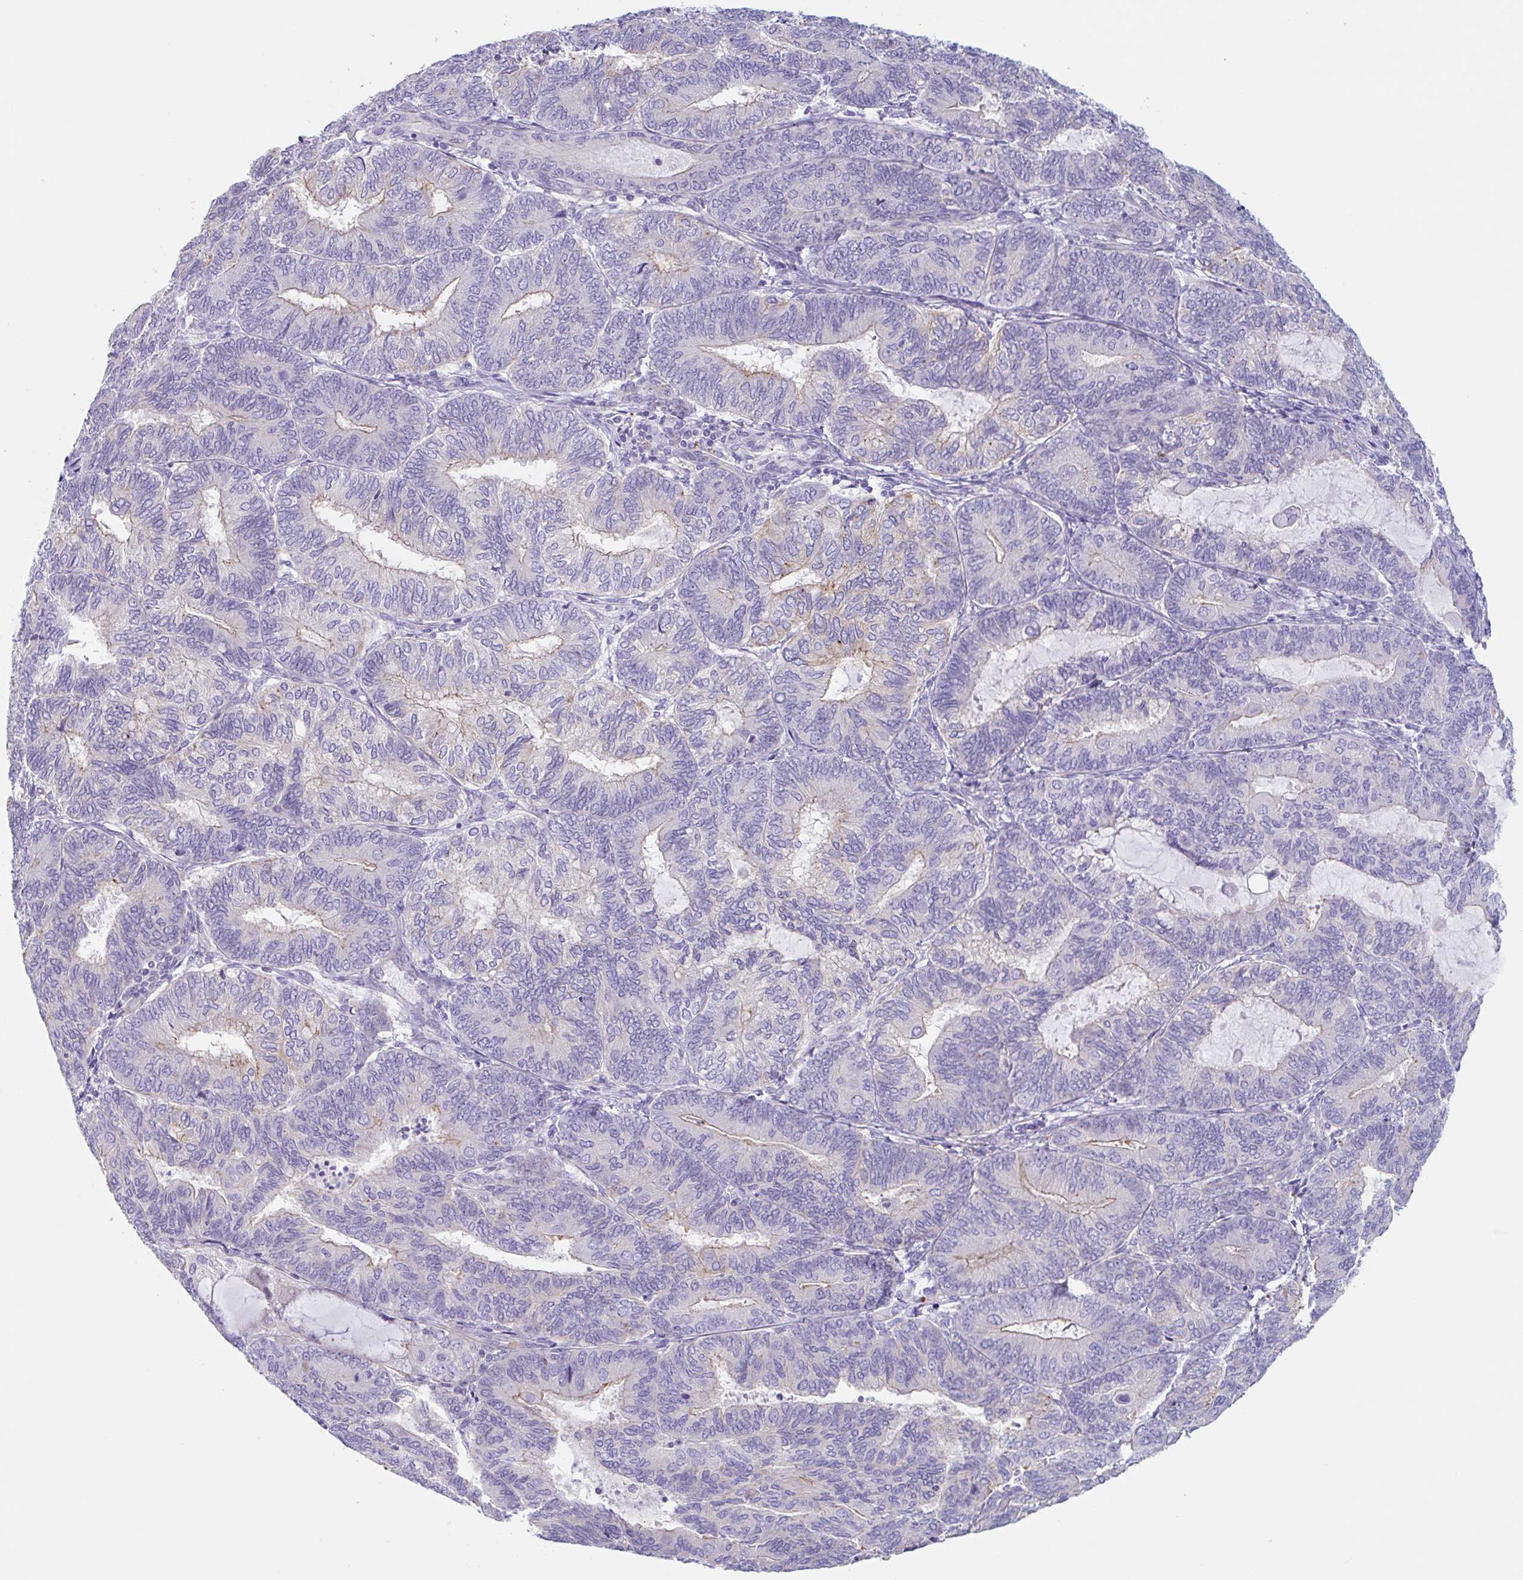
{"staining": {"intensity": "weak", "quantity": "<25%", "location": "cytoplasmic/membranous"}, "tissue": "endometrial cancer", "cell_type": "Tumor cells", "image_type": "cancer", "snomed": [{"axis": "morphology", "description": "Adenocarcinoma, NOS"}, {"axis": "topography", "description": "Endometrium"}], "caption": "An immunohistochemistry image of endometrial adenocarcinoma is shown. There is no staining in tumor cells of endometrial adenocarcinoma. Brightfield microscopy of IHC stained with DAB (3,3'-diaminobenzidine) (brown) and hematoxylin (blue), captured at high magnification.", "gene": "LENG9", "patient": {"sex": "female", "age": 81}}